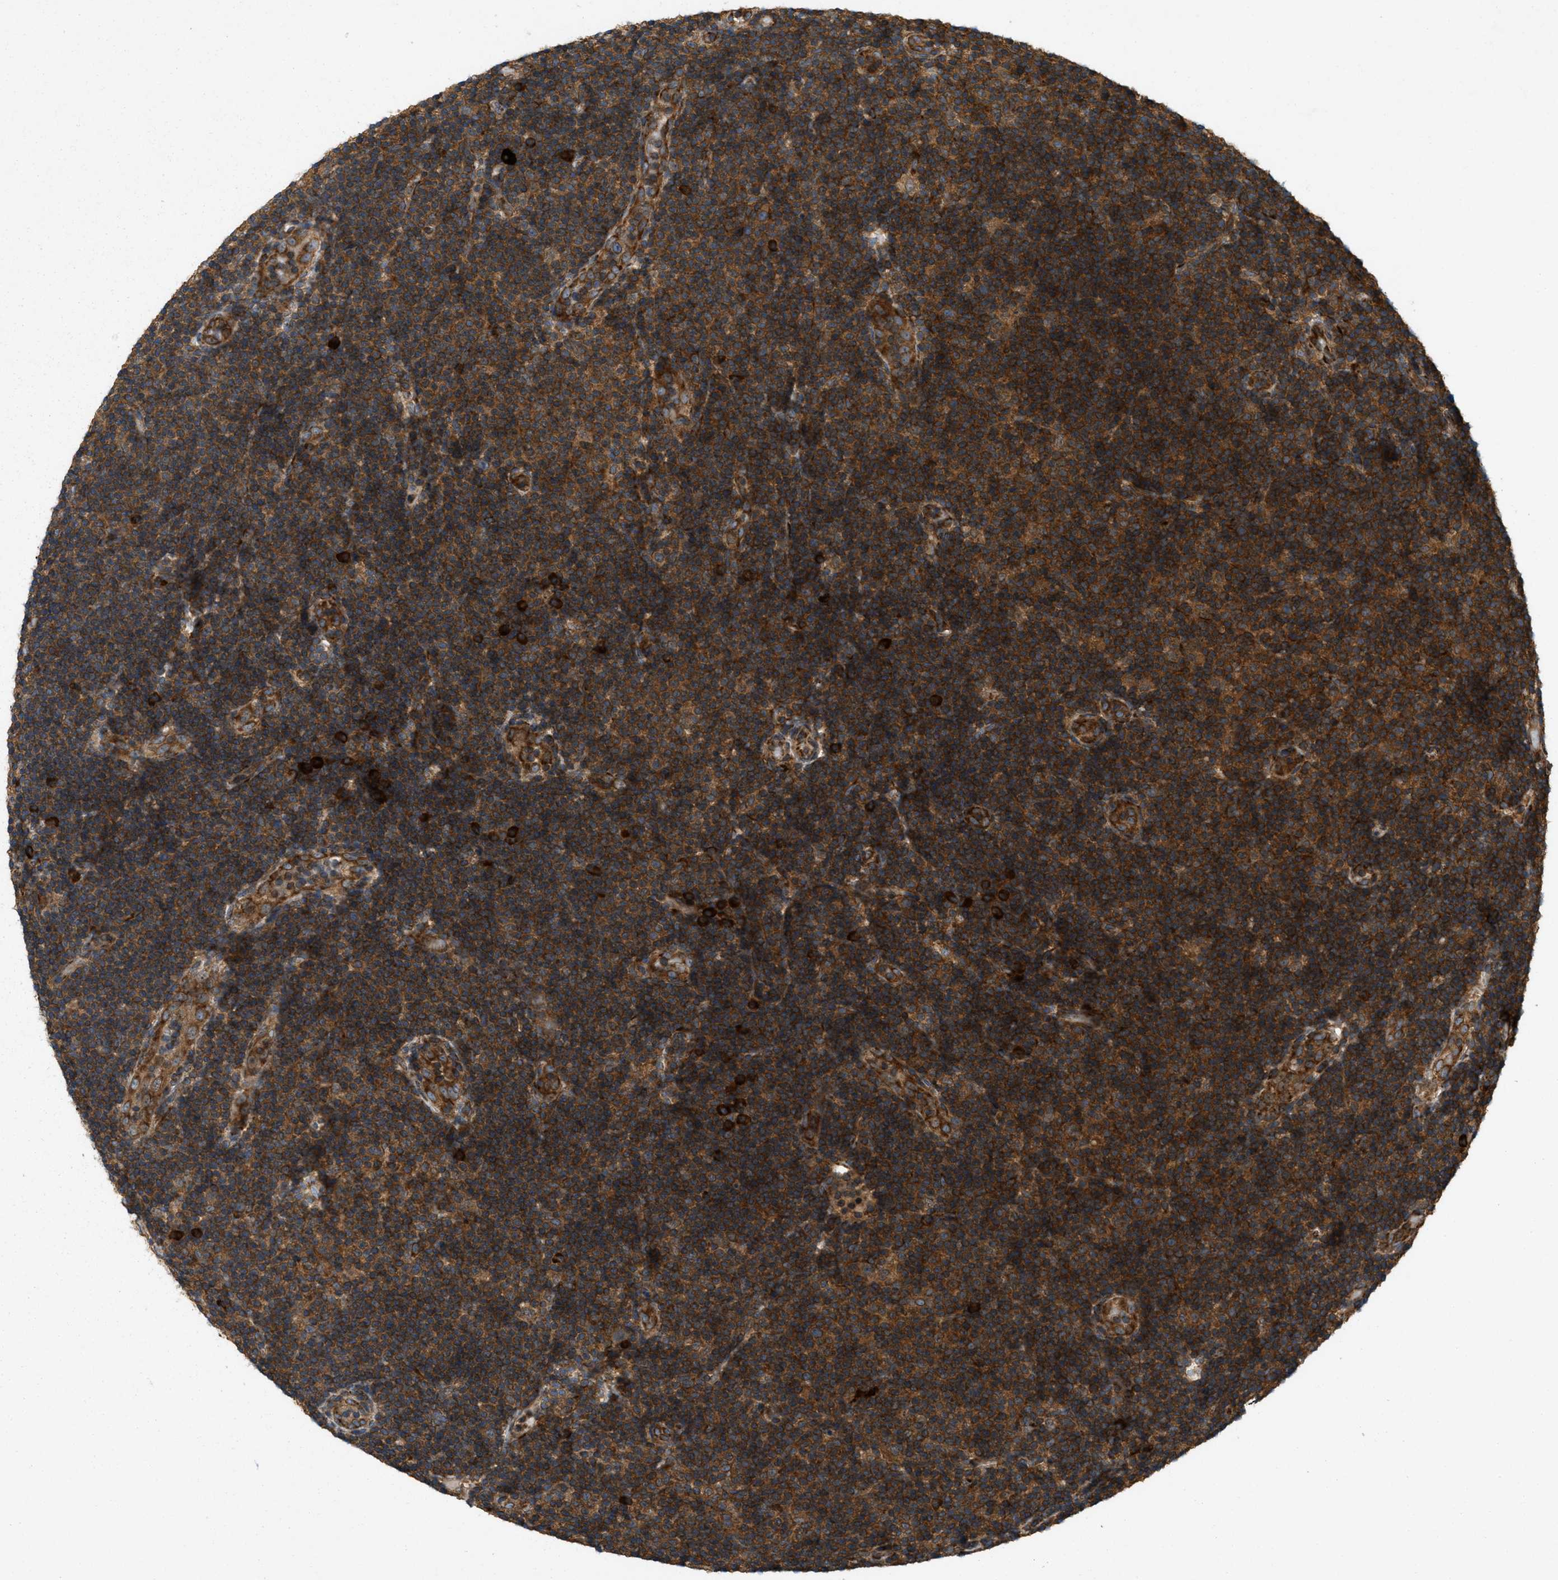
{"staining": {"intensity": "strong", "quantity": ">75%", "location": "cytoplasmic/membranous"}, "tissue": "lymphoma", "cell_type": "Tumor cells", "image_type": "cancer", "snomed": [{"axis": "morphology", "description": "Malignant lymphoma, non-Hodgkin's type, Low grade"}, {"axis": "topography", "description": "Lymph node"}], "caption": "An image of malignant lymphoma, non-Hodgkin's type (low-grade) stained for a protein displays strong cytoplasmic/membranous brown staining in tumor cells. (IHC, brightfield microscopy, high magnification).", "gene": "PCDH18", "patient": {"sex": "male", "age": 83}}